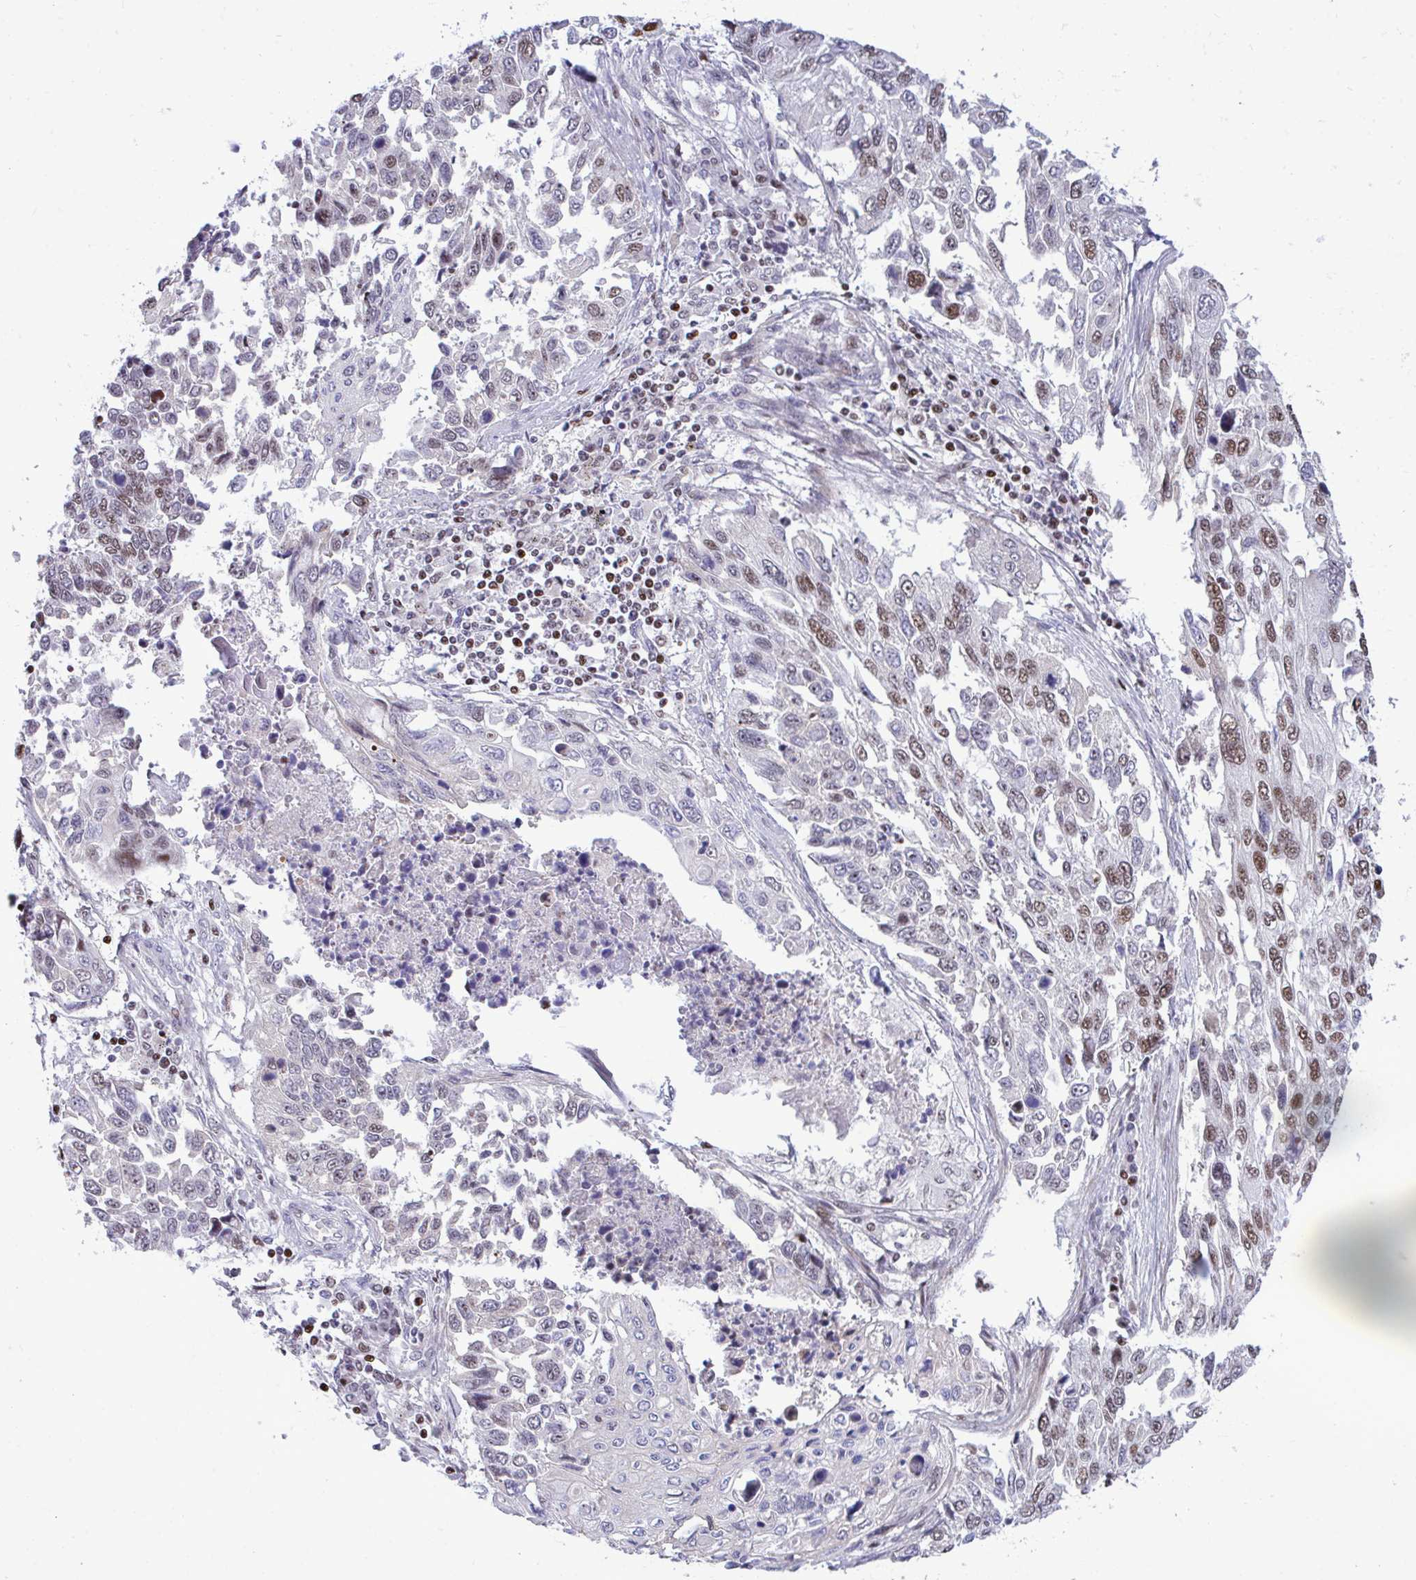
{"staining": {"intensity": "moderate", "quantity": "25%-75%", "location": "nuclear"}, "tissue": "lung cancer", "cell_type": "Tumor cells", "image_type": "cancer", "snomed": [{"axis": "morphology", "description": "Squamous cell carcinoma, NOS"}, {"axis": "topography", "description": "Lung"}], "caption": "Protein expression analysis of human lung cancer reveals moderate nuclear positivity in approximately 25%-75% of tumor cells.", "gene": "C14orf39", "patient": {"sex": "male", "age": 62}}